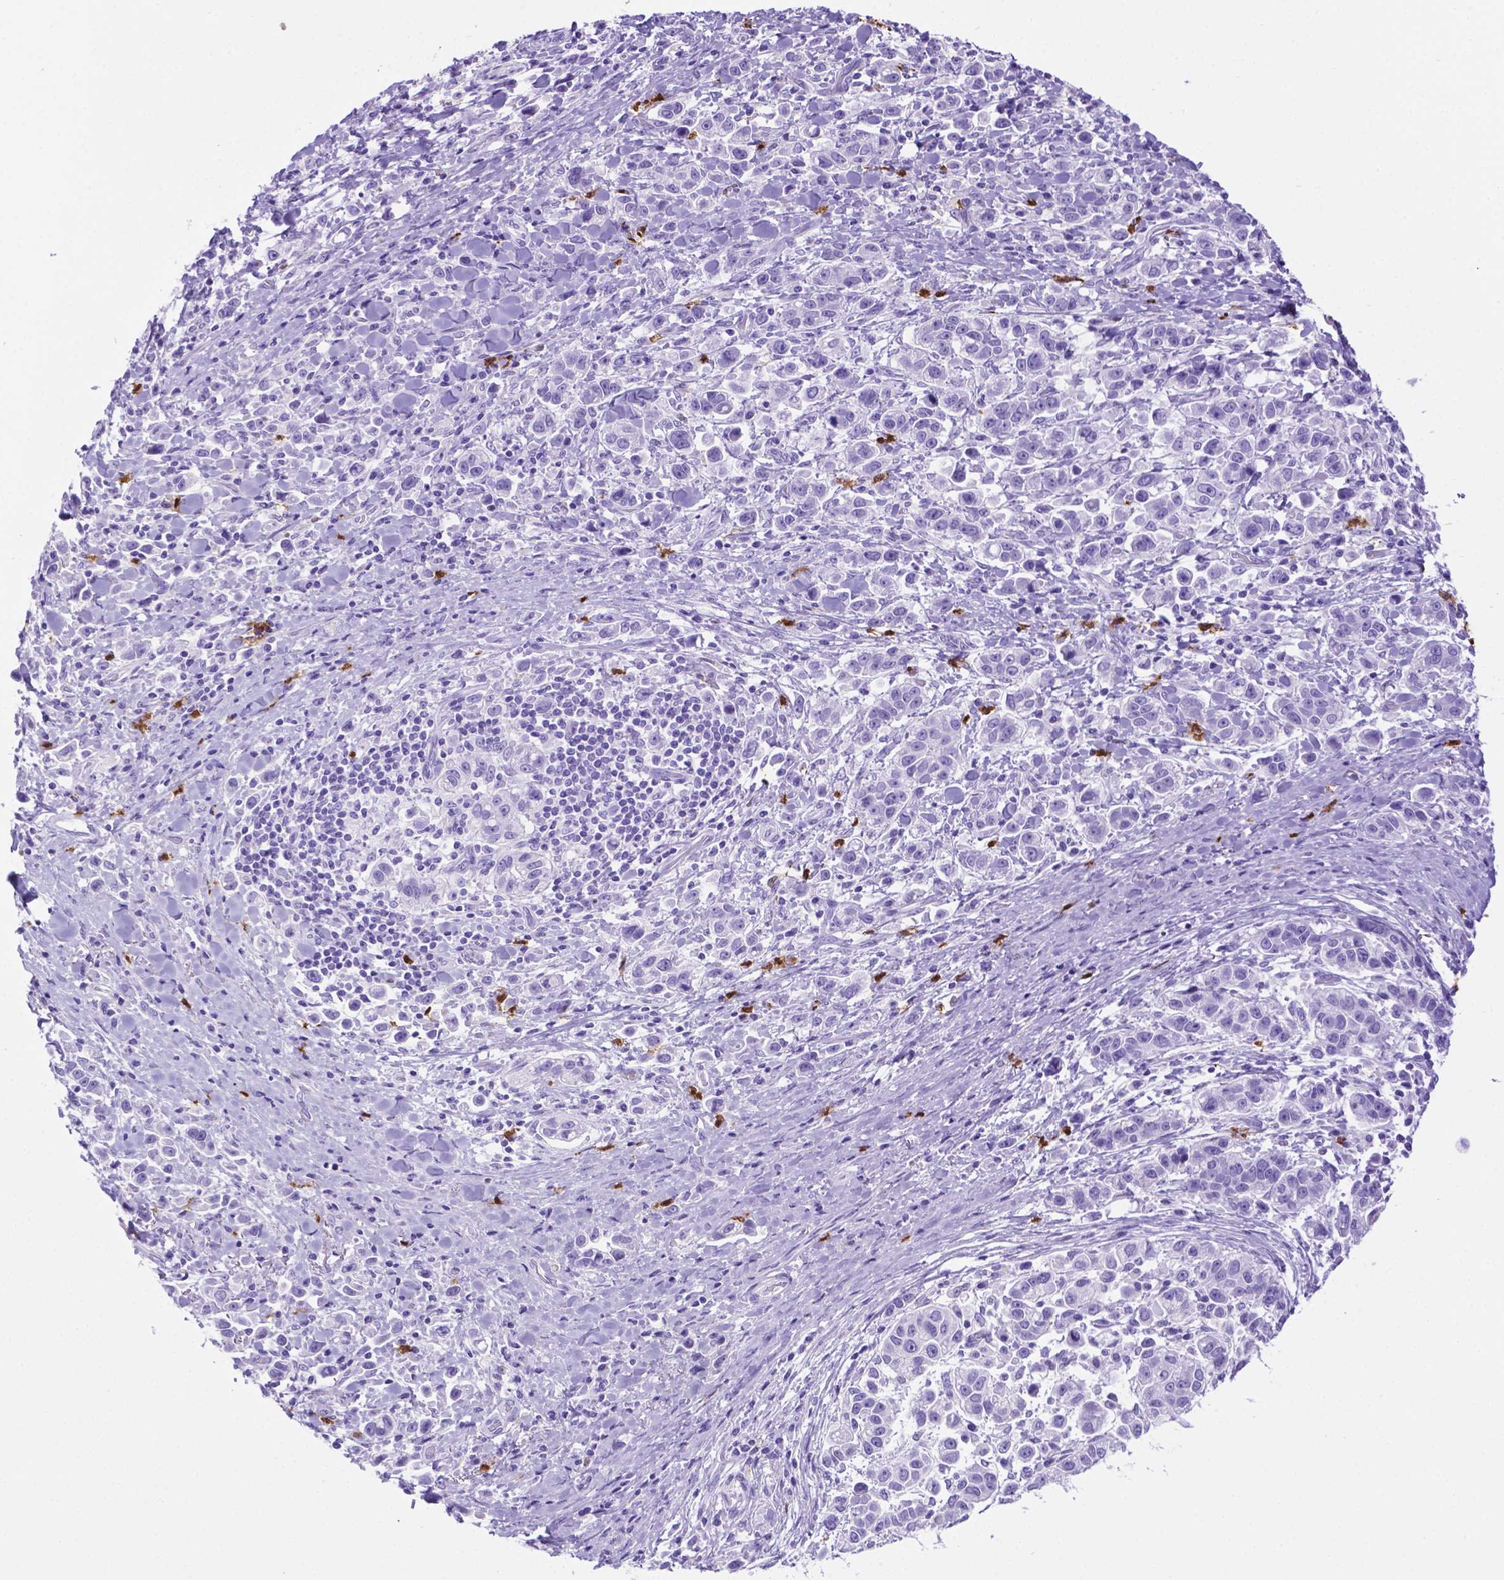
{"staining": {"intensity": "negative", "quantity": "none", "location": "none"}, "tissue": "stomach cancer", "cell_type": "Tumor cells", "image_type": "cancer", "snomed": [{"axis": "morphology", "description": "Adenocarcinoma, NOS"}, {"axis": "topography", "description": "Stomach"}], "caption": "A photomicrograph of human stomach adenocarcinoma is negative for staining in tumor cells.", "gene": "LZTR1", "patient": {"sex": "male", "age": 93}}